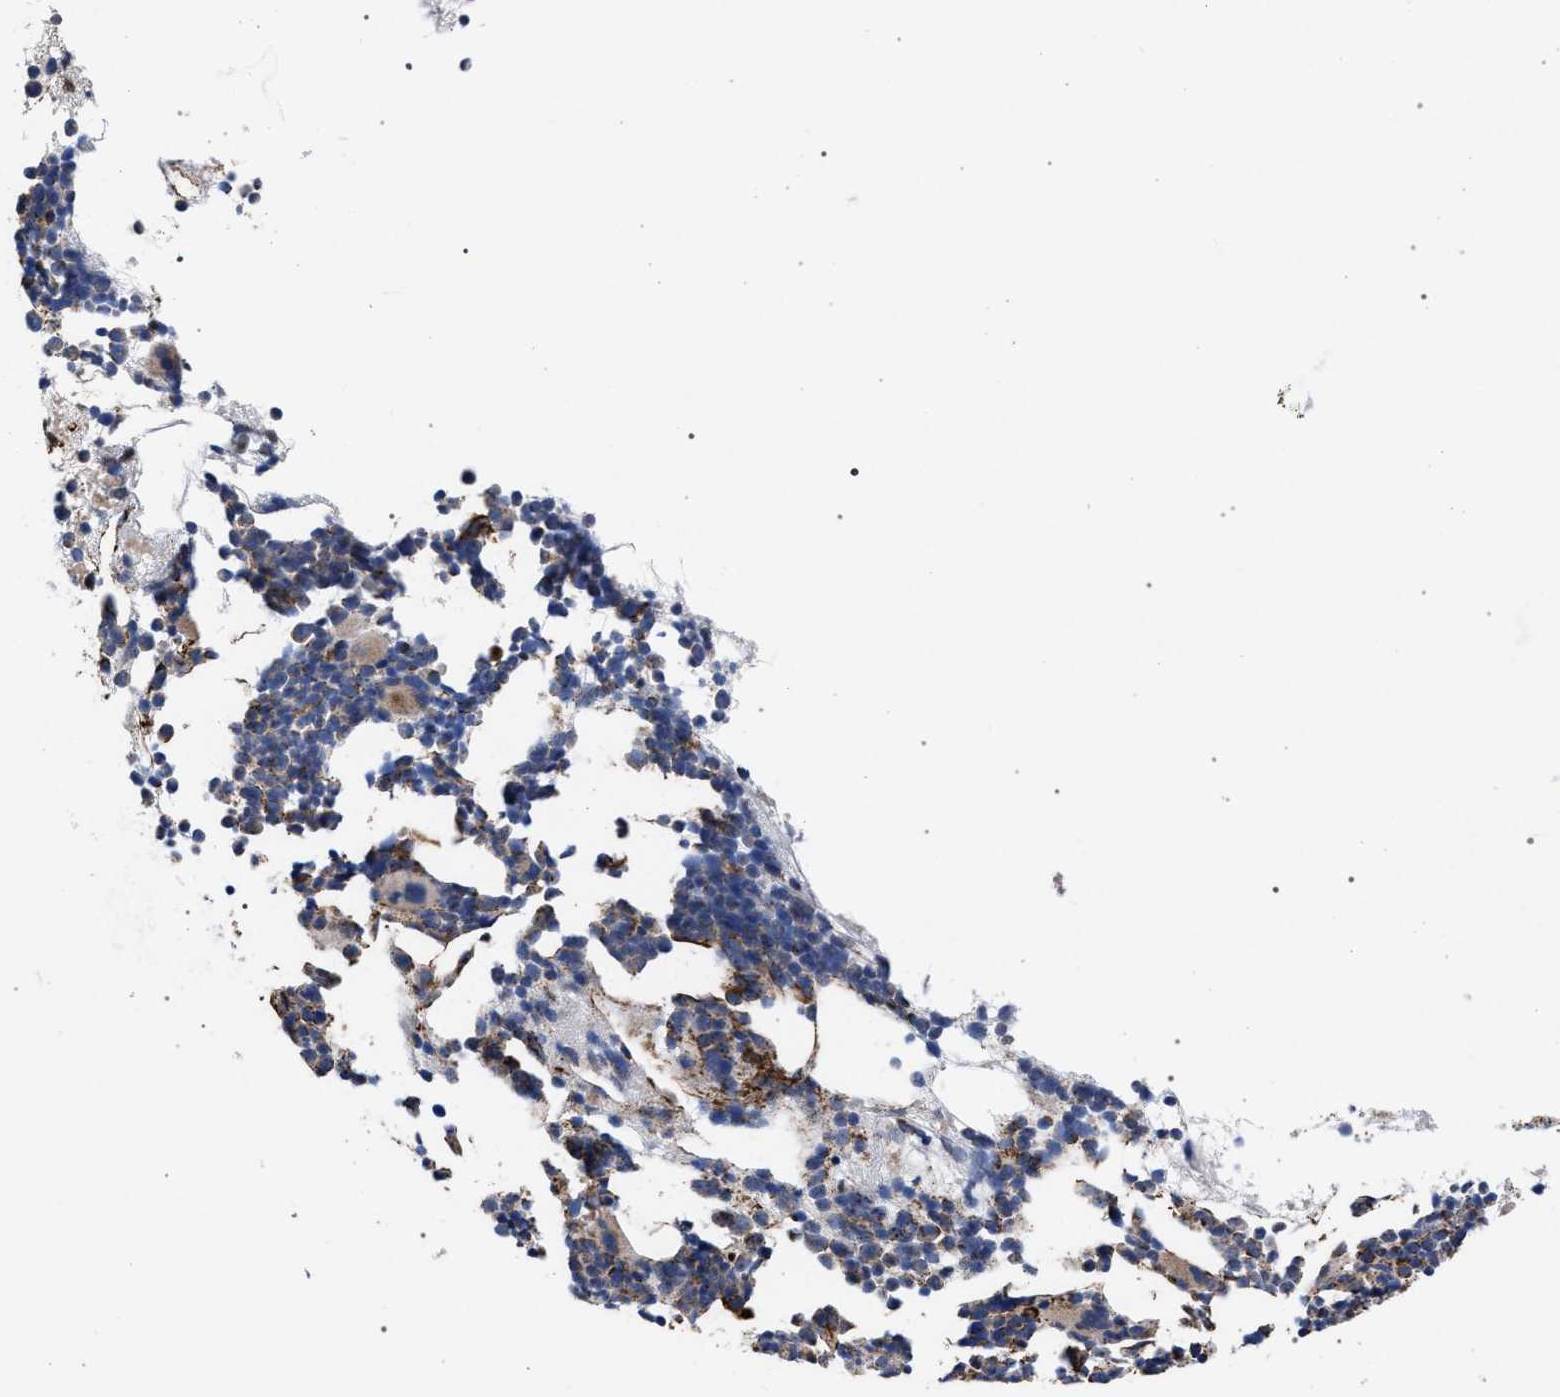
{"staining": {"intensity": "moderate", "quantity": "25%-75%", "location": "cytoplasmic/membranous"}, "tissue": "bone marrow", "cell_type": "Hematopoietic cells", "image_type": "normal", "snomed": [{"axis": "morphology", "description": "Normal tissue, NOS"}, {"axis": "morphology", "description": "Inflammation, NOS"}, {"axis": "topography", "description": "Bone marrow"}], "caption": "Benign bone marrow was stained to show a protein in brown. There is medium levels of moderate cytoplasmic/membranous positivity in approximately 25%-75% of hematopoietic cells.", "gene": "ACADS", "patient": {"sex": "female", "age": 81}}